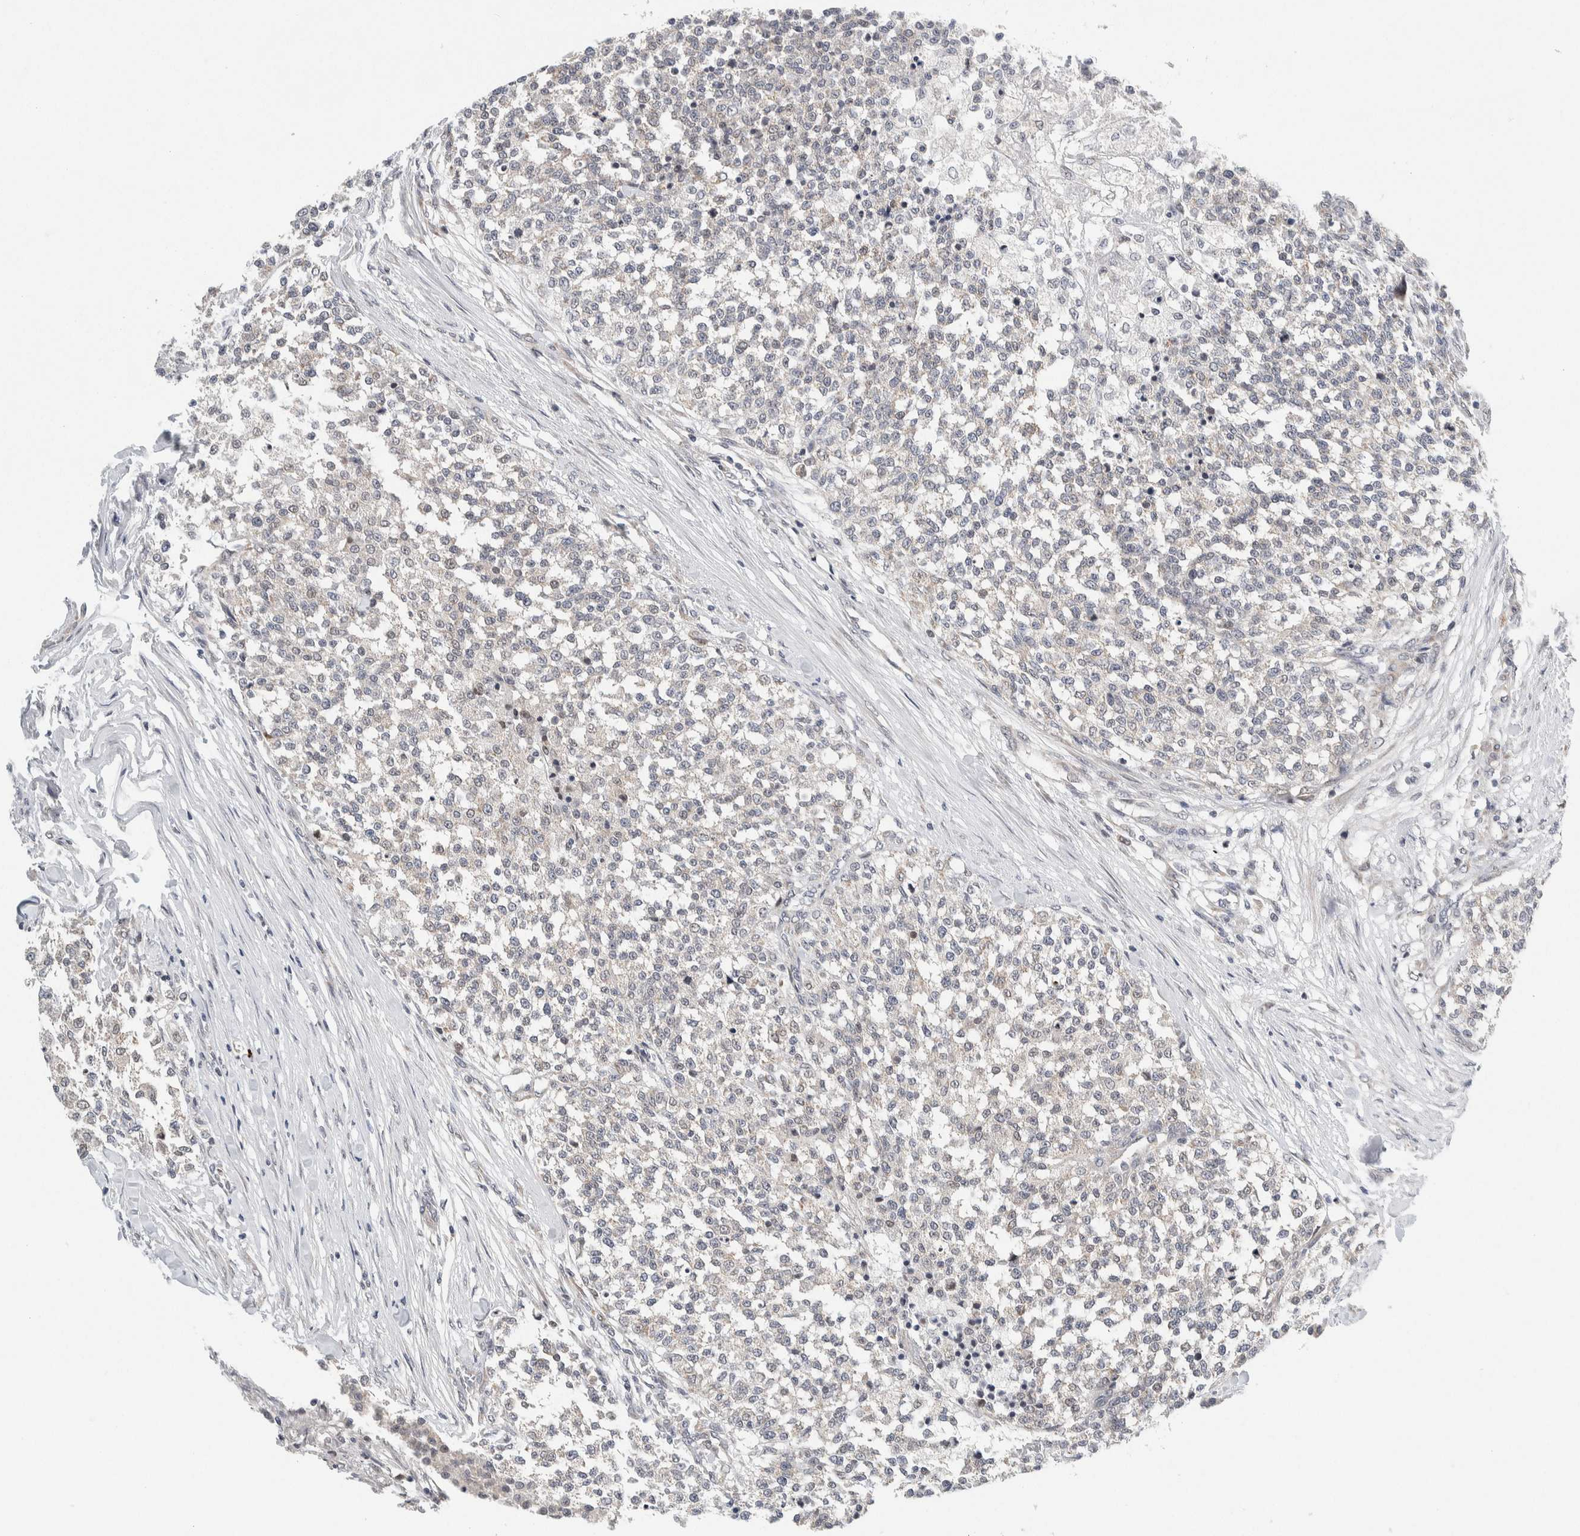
{"staining": {"intensity": "negative", "quantity": "none", "location": "none"}, "tissue": "testis cancer", "cell_type": "Tumor cells", "image_type": "cancer", "snomed": [{"axis": "morphology", "description": "Seminoma, NOS"}, {"axis": "topography", "description": "Testis"}], "caption": "Immunohistochemistry (IHC) of seminoma (testis) shows no expression in tumor cells.", "gene": "NEUROD1", "patient": {"sex": "male", "age": 59}}